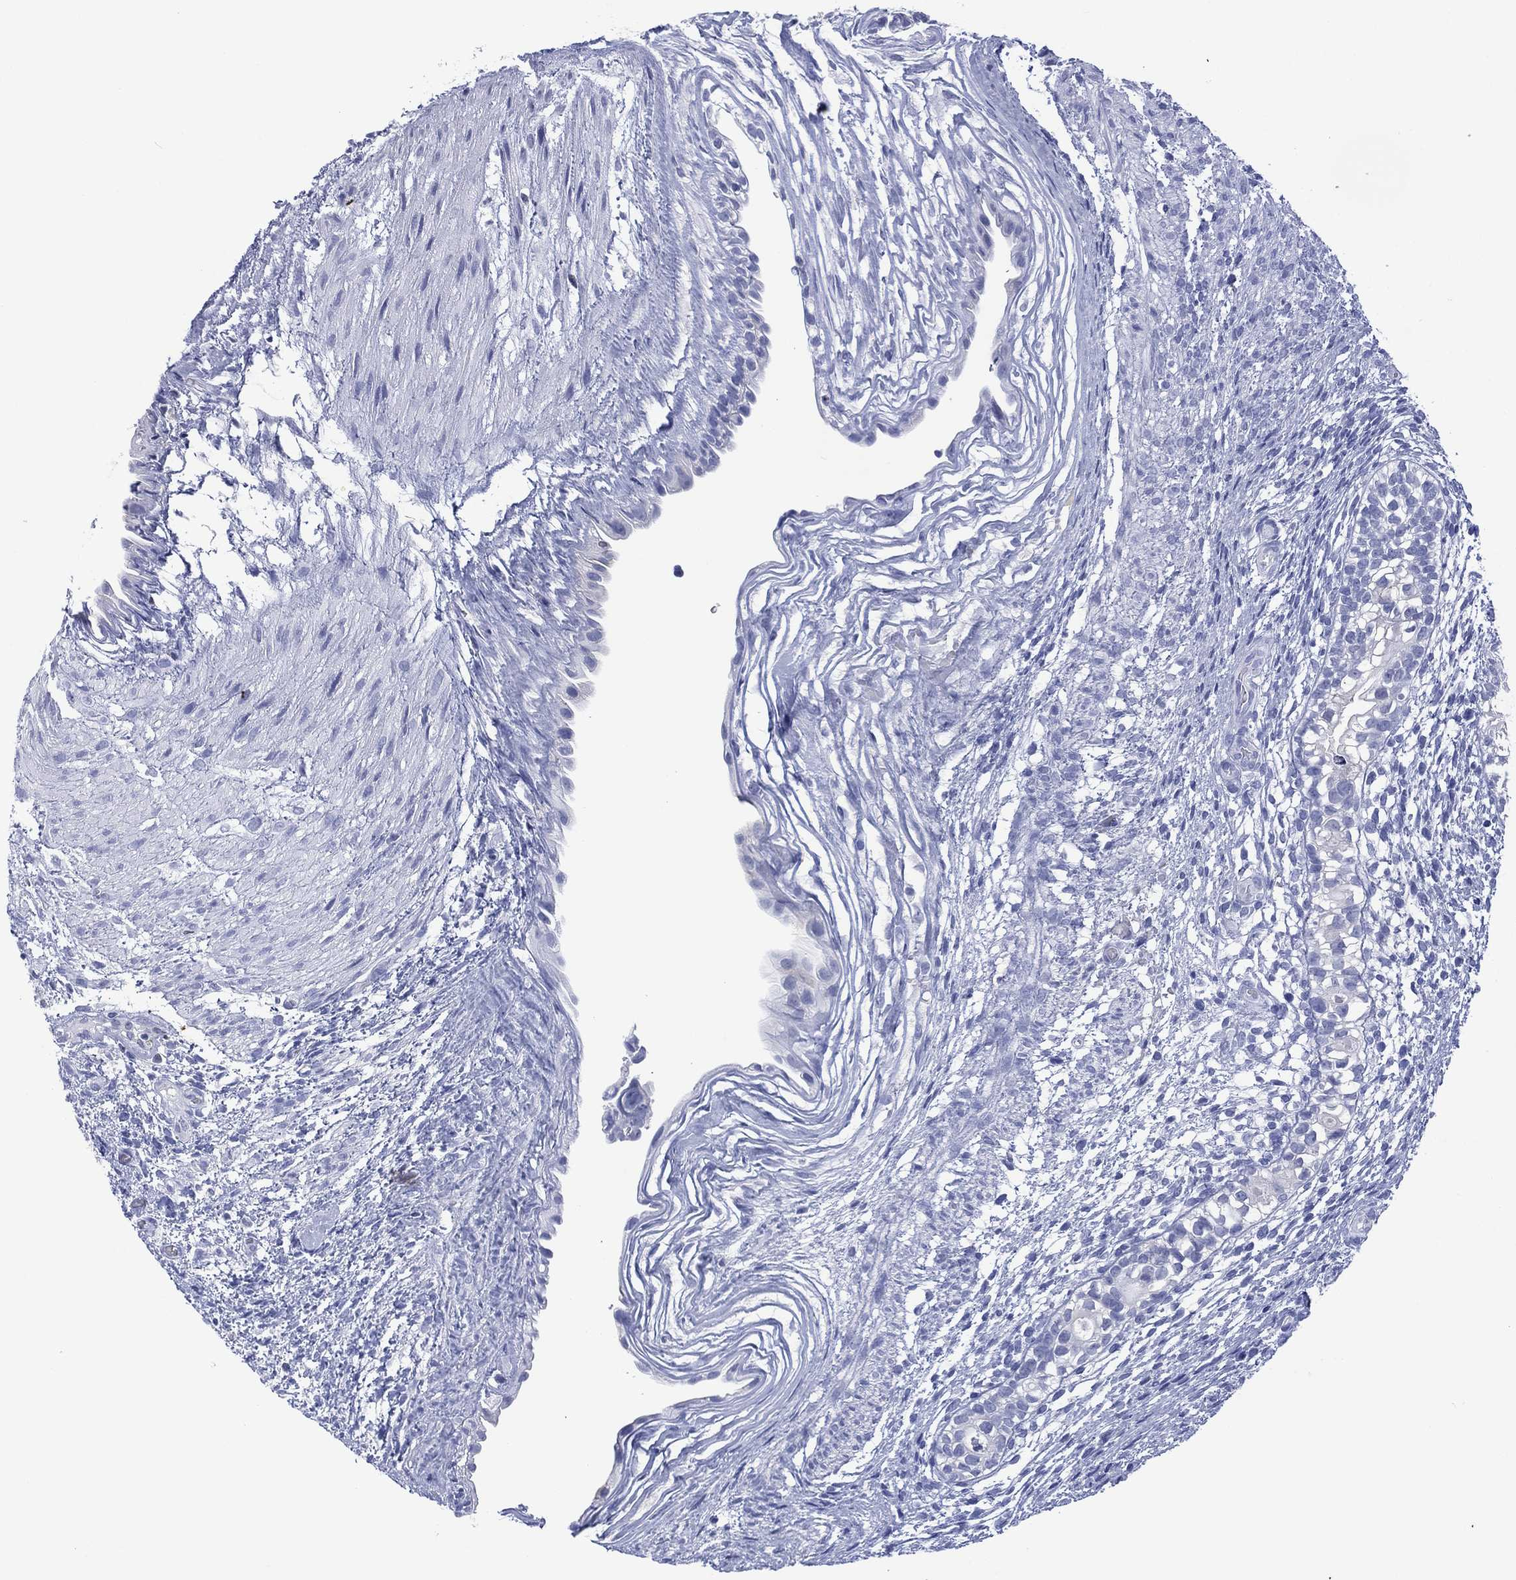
{"staining": {"intensity": "negative", "quantity": "none", "location": "none"}, "tissue": "testis cancer", "cell_type": "Tumor cells", "image_type": "cancer", "snomed": [{"axis": "morphology", "description": "Normal tissue, NOS"}, {"axis": "morphology", "description": "Carcinoma, Embryonal, NOS"}, {"axis": "topography", "description": "Testis"}, {"axis": "topography", "description": "Epididymis"}], "caption": "Micrograph shows no significant protein expression in tumor cells of testis embryonal carcinoma.", "gene": "DSG1", "patient": {"sex": "male", "age": 24}}